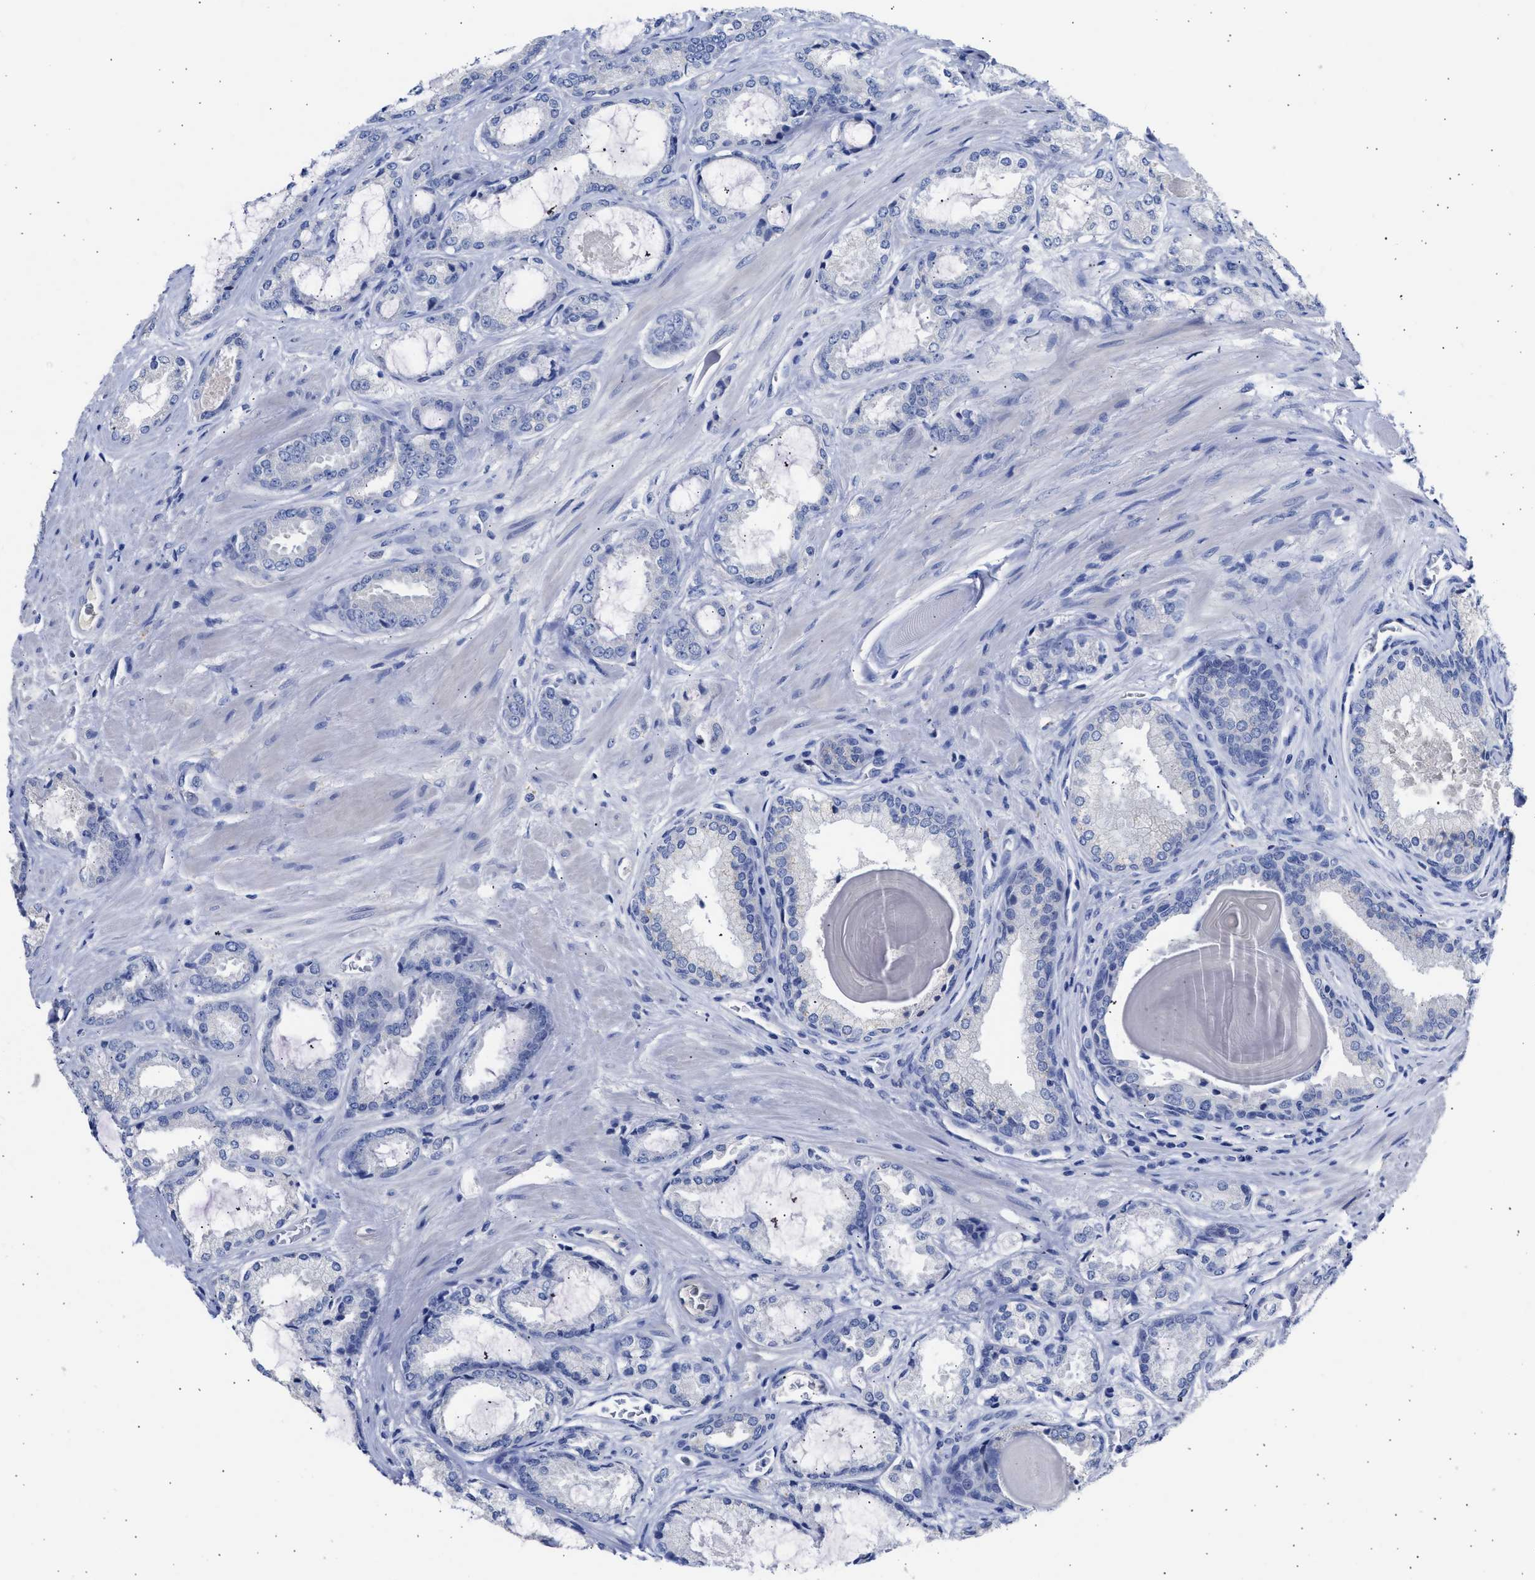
{"staining": {"intensity": "negative", "quantity": "none", "location": "none"}, "tissue": "prostate cancer", "cell_type": "Tumor cells", "image_type": "cancer", "snomed": [{"axis": "morphology", "description": "Adenocarcinoma, High grade"}, {"axis": "topography", "description": "Prostate"}], "caption": "The immunohistochemistry (IHC) micrograph has no significant staining in tumor cells of prostate cancer (adenocarcinoma (high-grade)) tissue.", "gene": "RSPH1", "patient": {"sex": "male", "age": 65}}